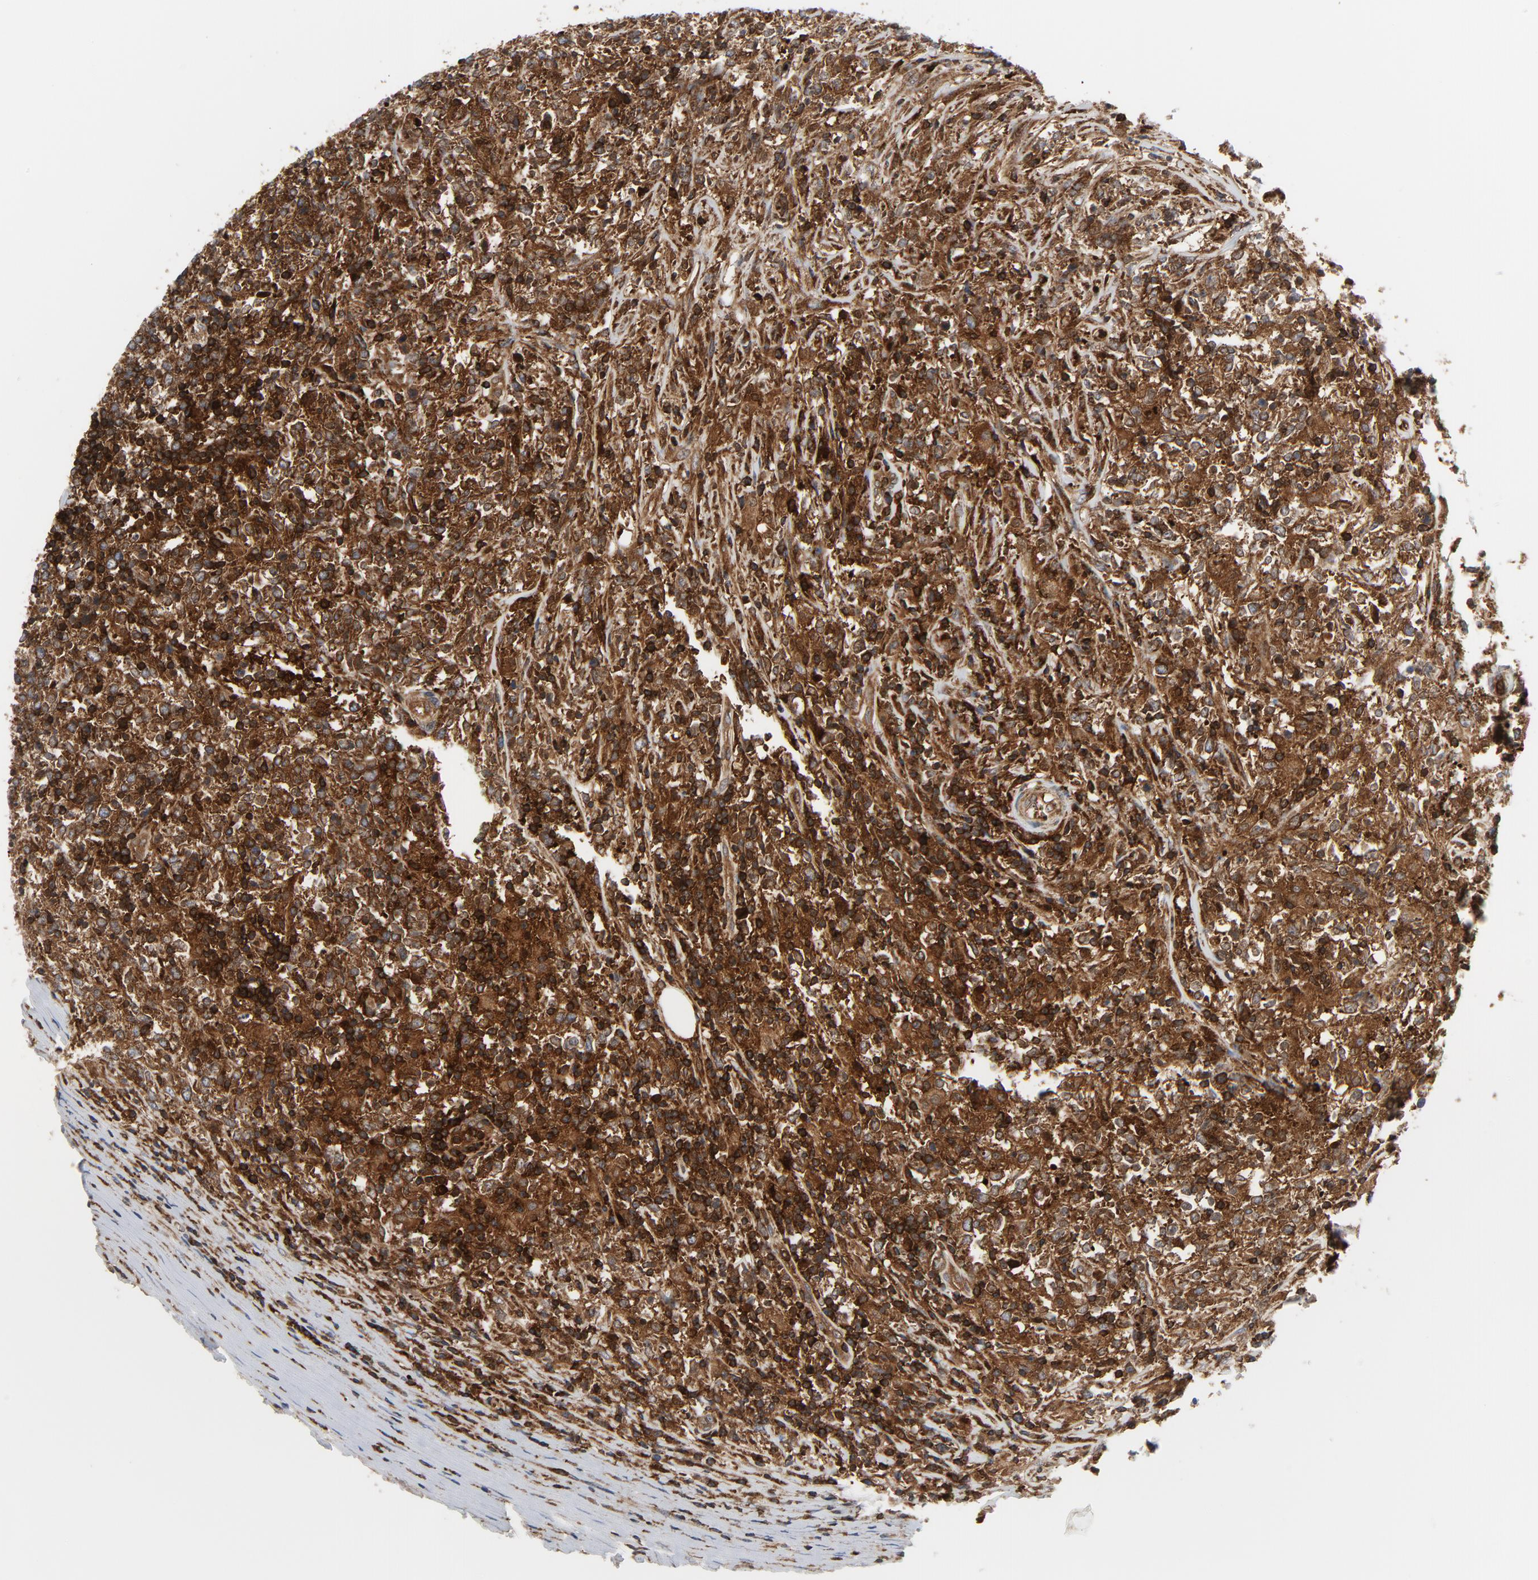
{"staining": {"intensity": "strong", "quantity": ">75%", "location": "cytoplasmic/membranous"}, "tissue": "lymphoma", "cell_type": "Tumor cells", "image_type": "cancer", "snomed": [{"axis": "morphology", "description": "Malignant lymphoma, non-Hodgkin's type, High grade"}, {"axis": "topography", "description": "Lymph node"}], "caption": "High-power microscopy captured an immunohistochemistry (IHC) image of high-grade malignant lymphoma, non-Hodgkin's type, revealing strong cytoplasmic/membranous staining in approximately >75% of tumor cells.", "gene": "YES1", "patient": {"sex": "female", "age": 84}}